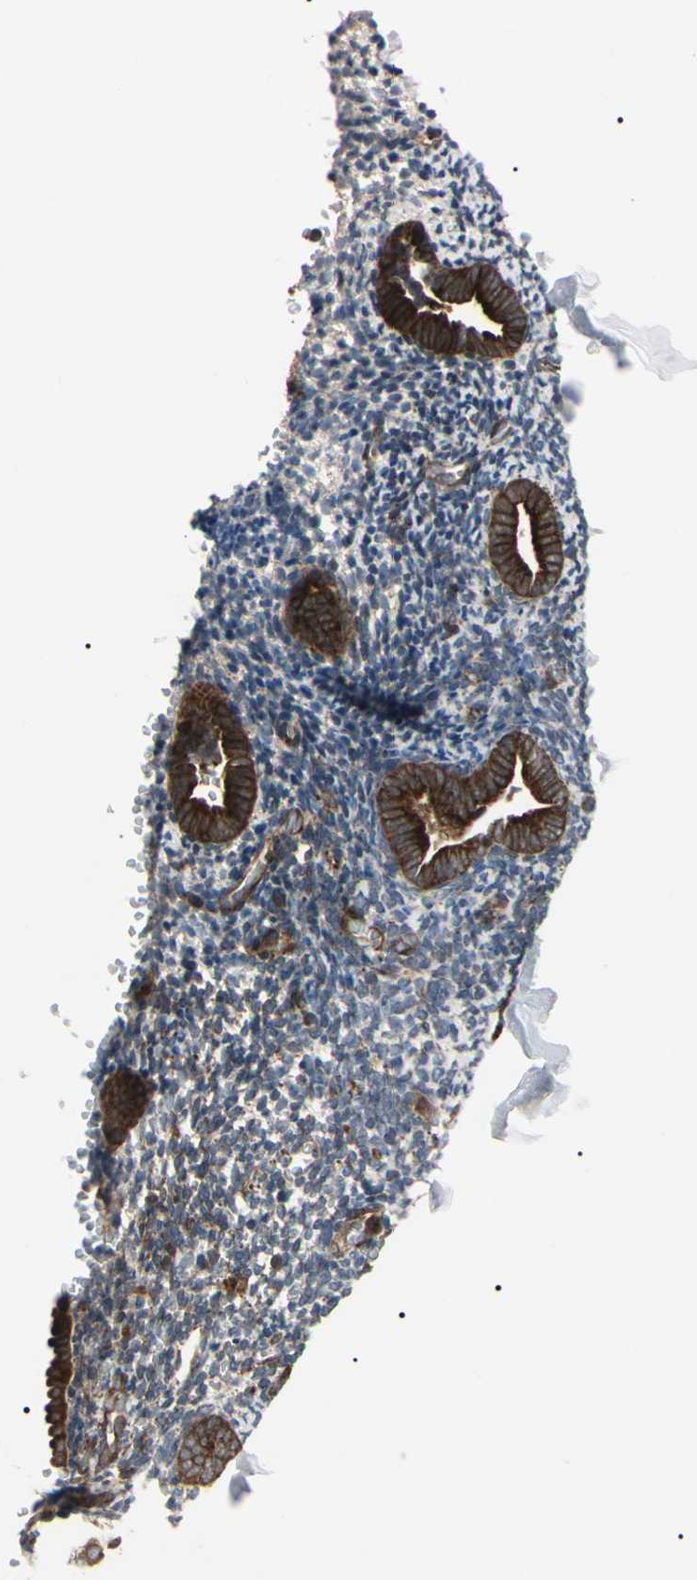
{"staining": {"intensity": "moderate", "quantity": ">75%", "location": "cytoplasmic/membranous"}, "tissue": "endometrium", "cell_type": "Cells in endometrial stroma", "image_type": "normal", "snomed": [{"axis": "morphology", "description": "Normal tissue, NOS"}, {"axis": "topography", "description": "Endometrium"}], "caption": "A photomicrograph of human endometrium stained for a protein reveals moderate cytoplasmic/membranous brown staining in cells in endometrial stroma.", "gene": "GUCY1B1", "patient": {"sex": "female", "age": 51}}